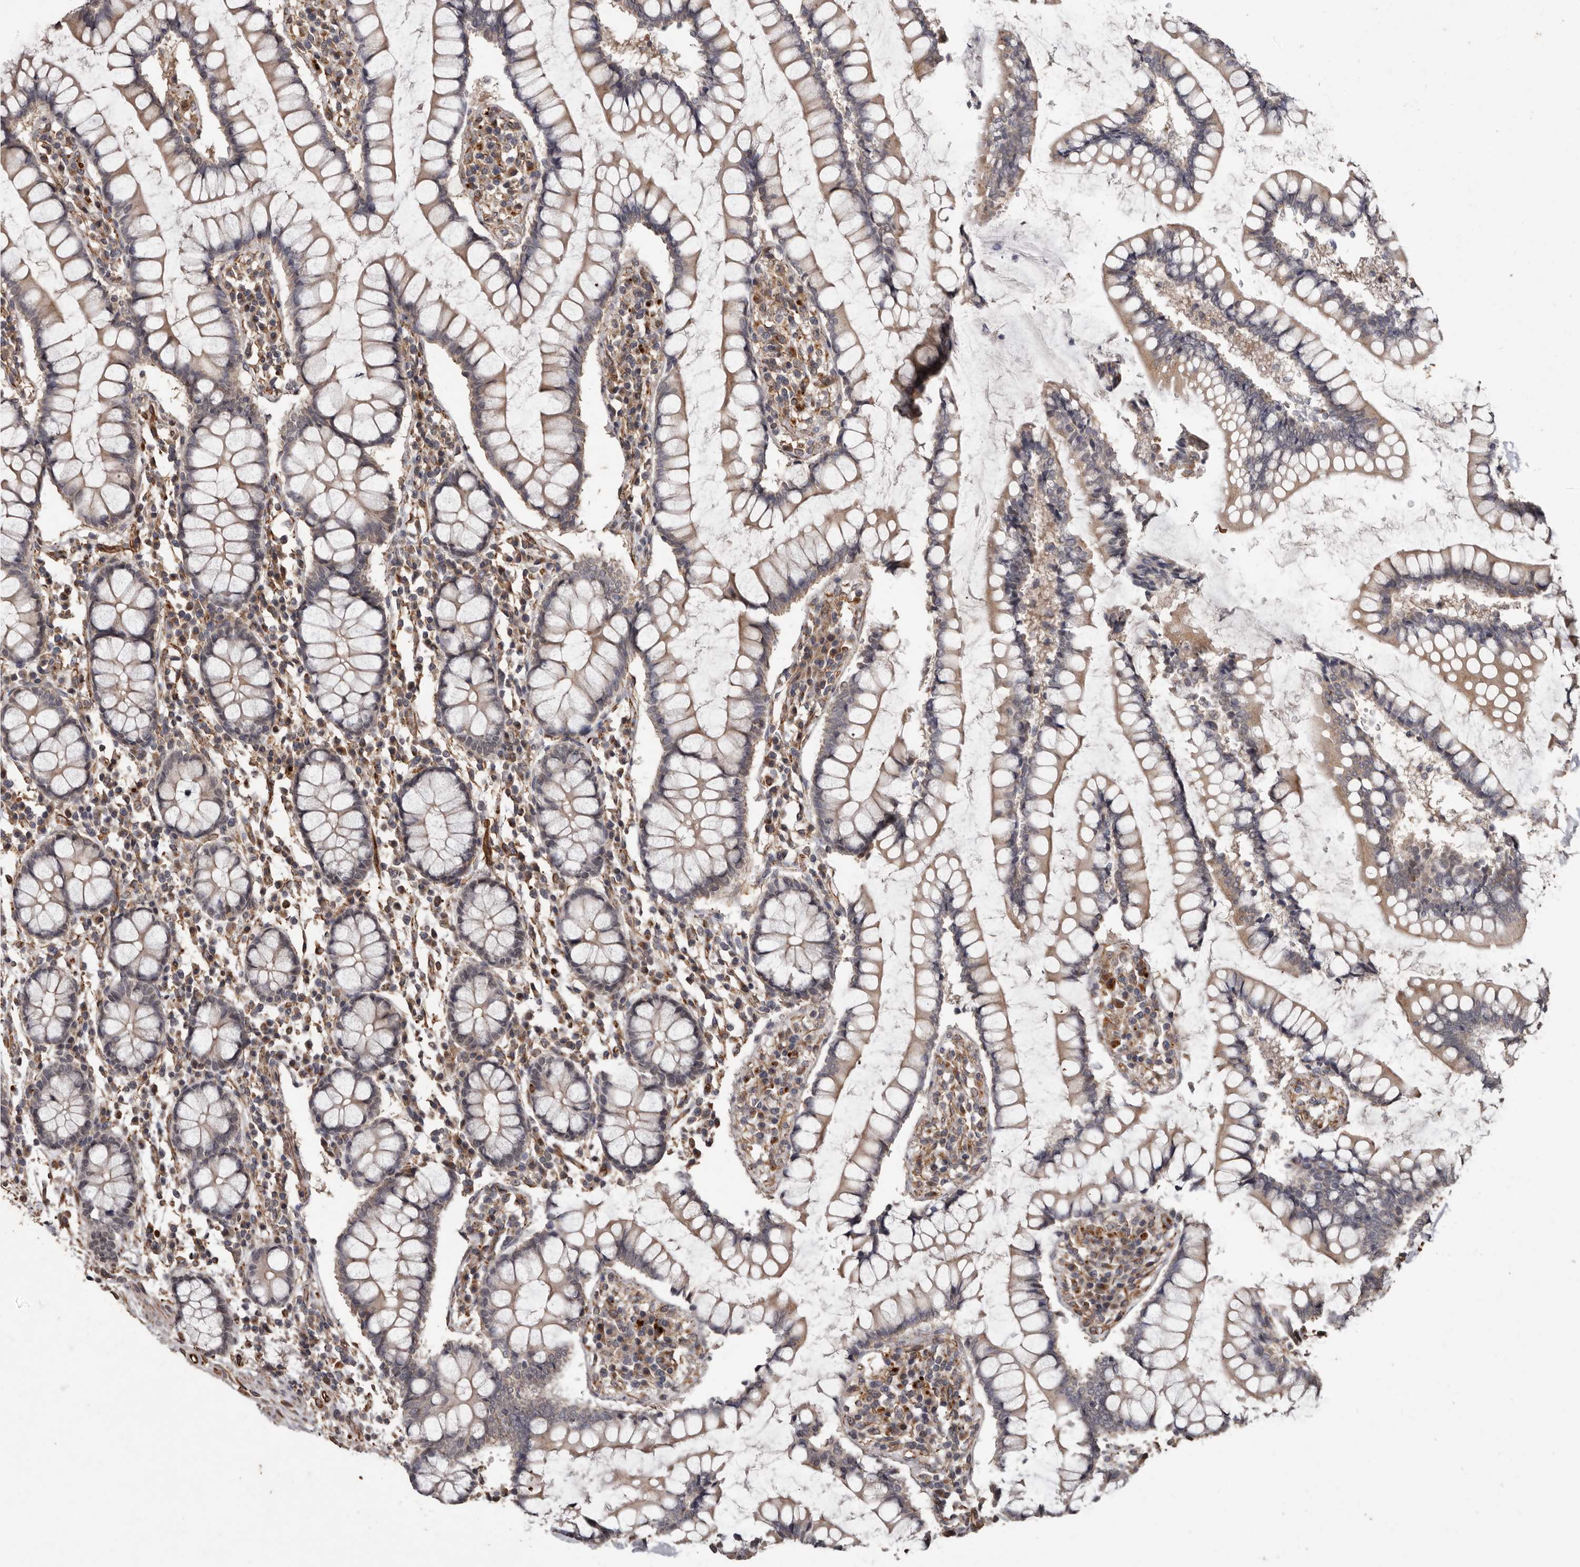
{"staining": {"intensity": "moderate", "quantity": ">75%", "location": "cytoplasmic/membranous"}, "tissue": "colon", "cell_type": "Endothelial cells", "image_type": "normal", "snomed": [{"axis": "morphology", "description": "Normal tissue, NOS"}, {"axis": "topography", "description": "Colon"}], "caption": "Immunohistochemistry (IHC) photomicrograph of normal colon stained for a protein (brown), which exhibits medium levels of moderate cytoplasmic/membranous expression in about >75% of endothelial cells.", "gene": "BRAT1", "patient": {"sex": "female", "age": 79}}